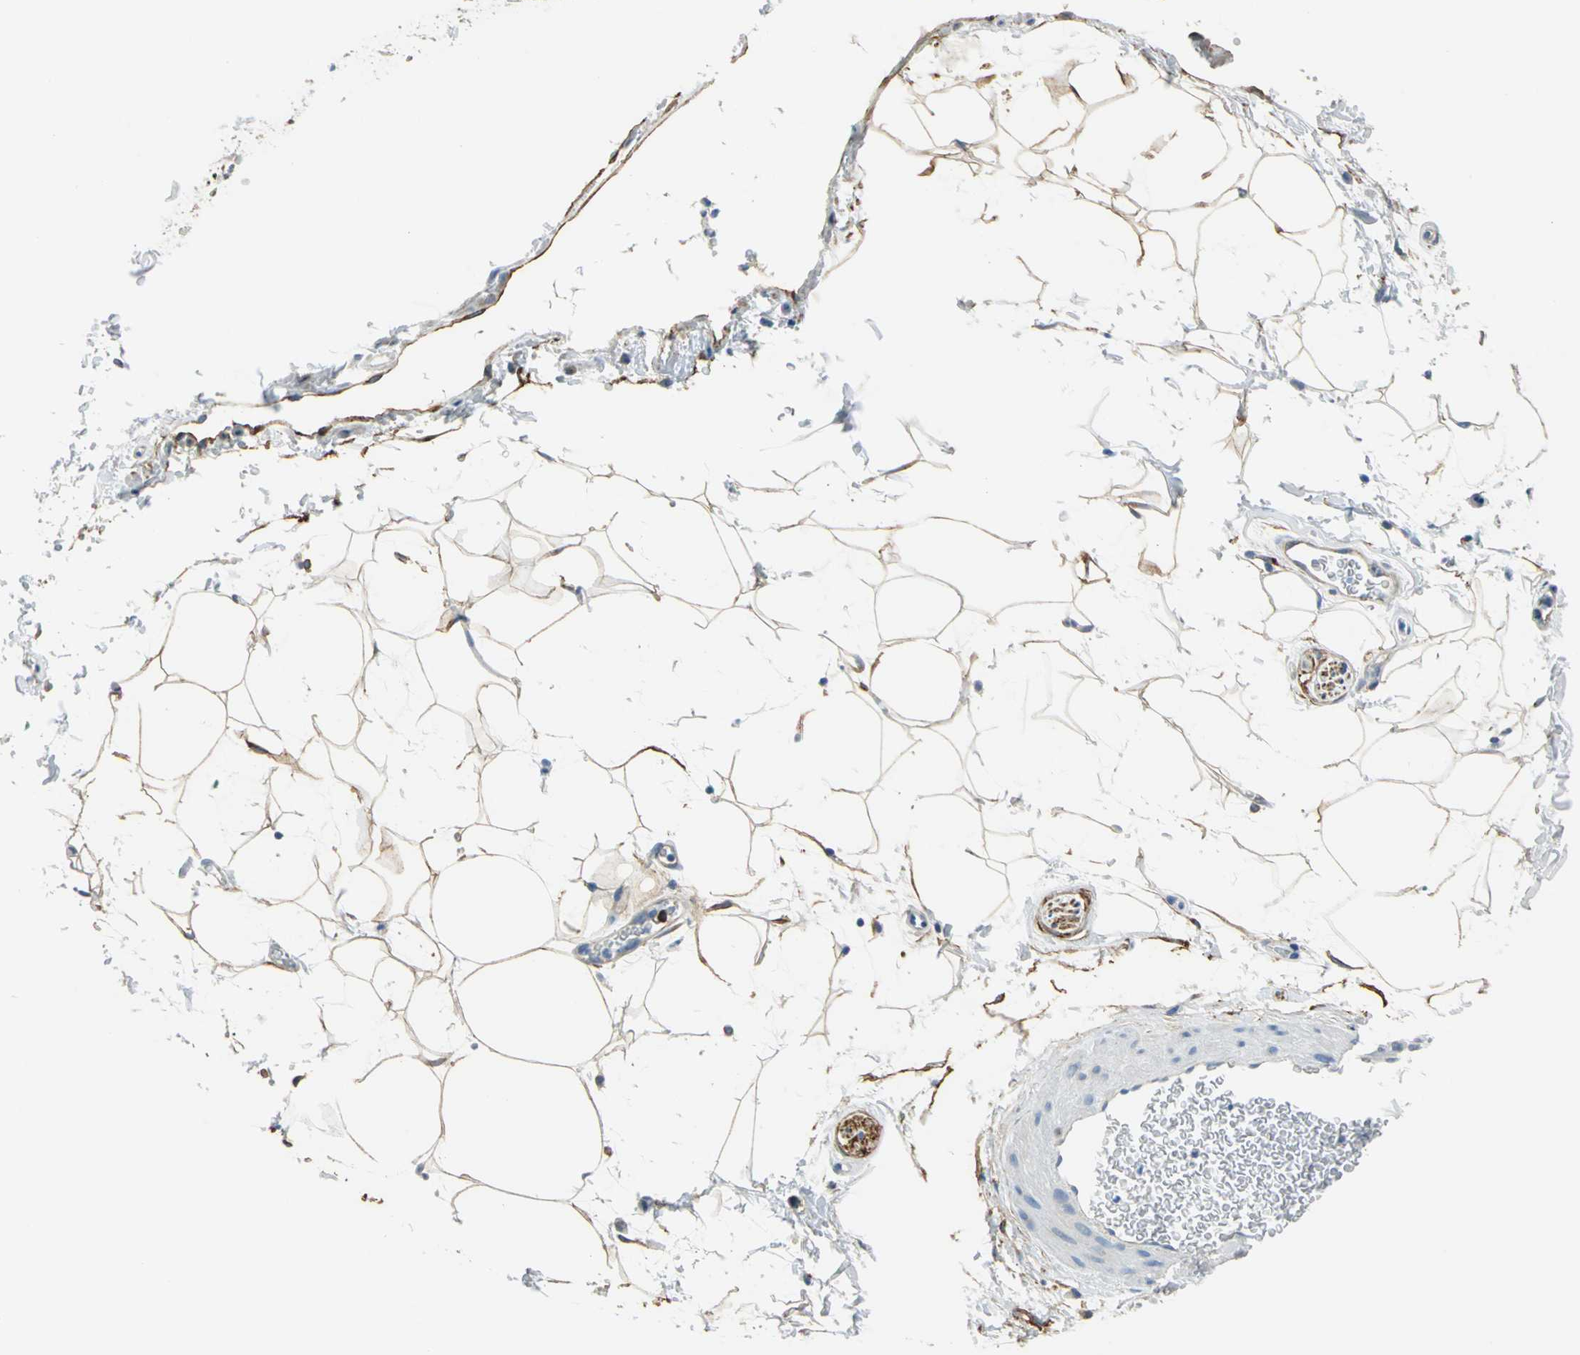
{"staining": {"intensity": "moderate", "quantity": "25%-75%", "location": "cytoplasmic/membranous"}, "tissue": "adipose tissue", "cell_type": "Adipocytes", "image_type": "normal", "snomed": [{"axis": "morphology", "description": "Normal tissue, NOS"}, {"axis": "topography", "description": "Soft tissue"}], "caption": "Immunohistochemical staining of benign adipose tissue displays medium levels of moderate cytoplasmic/membranous positivity in about 25%-75% of adipocytes.", "gene": "AKAP12", "patient": {"sex": "male", "age": 72}}